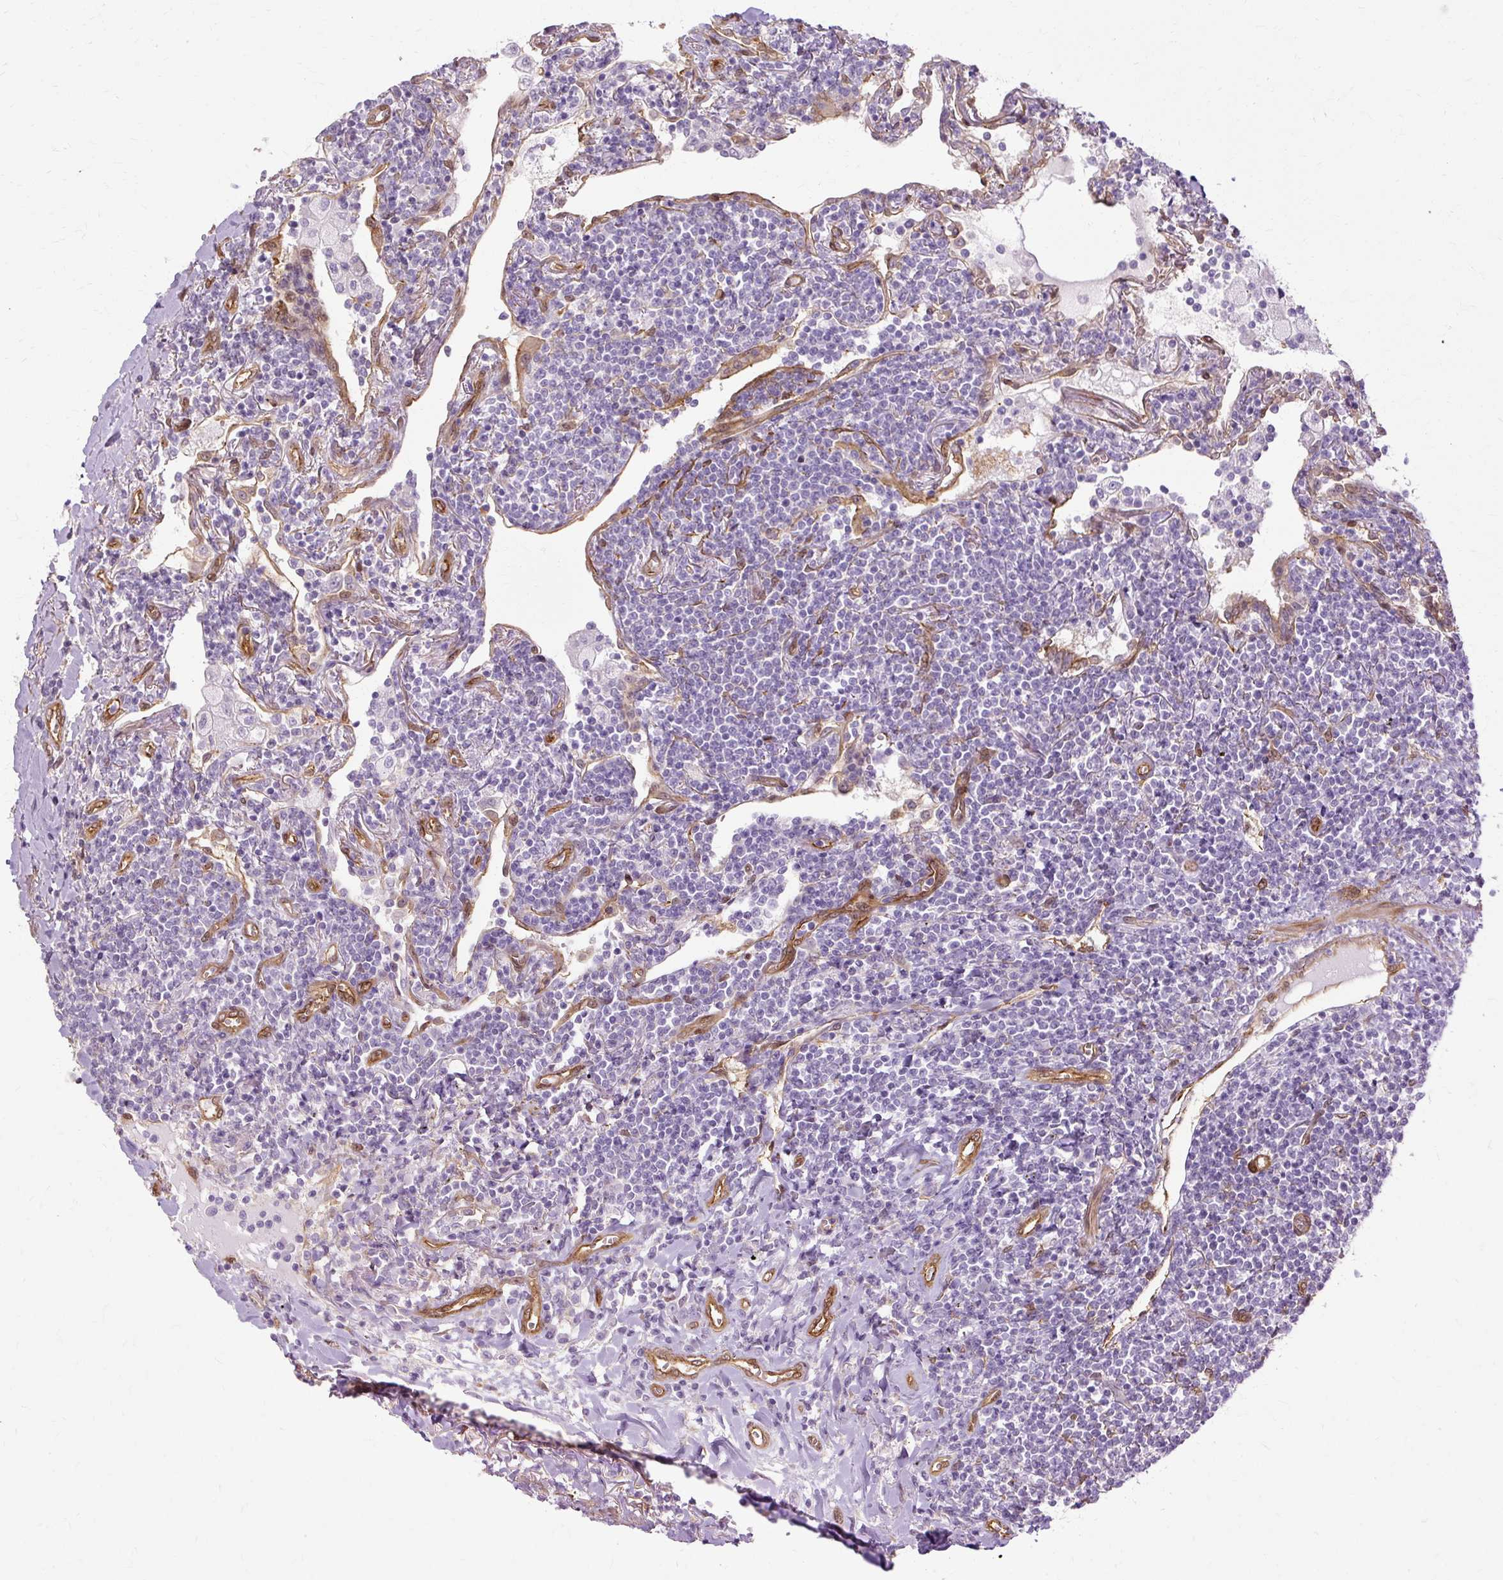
{"staining": {"intensity": "negative", "quantity": "none", "location": "none"}, "tissue": "lymphoma", "cell_type": "Tumor cells", "image_type": "cancer", "snomed": [{"axis": "morphology", "description": "Malignant lymphoma, non-Hodgkin's type, Low grade"}, {"axis": "topography", "description": "Lung"}], "caption": "Lymphoma stained for a protein using immunohistochemistry (IHC) demonstrates no positivity tumor cells.", "gene": "CNN3", "patient": {"sex": "female", "age": 71}}